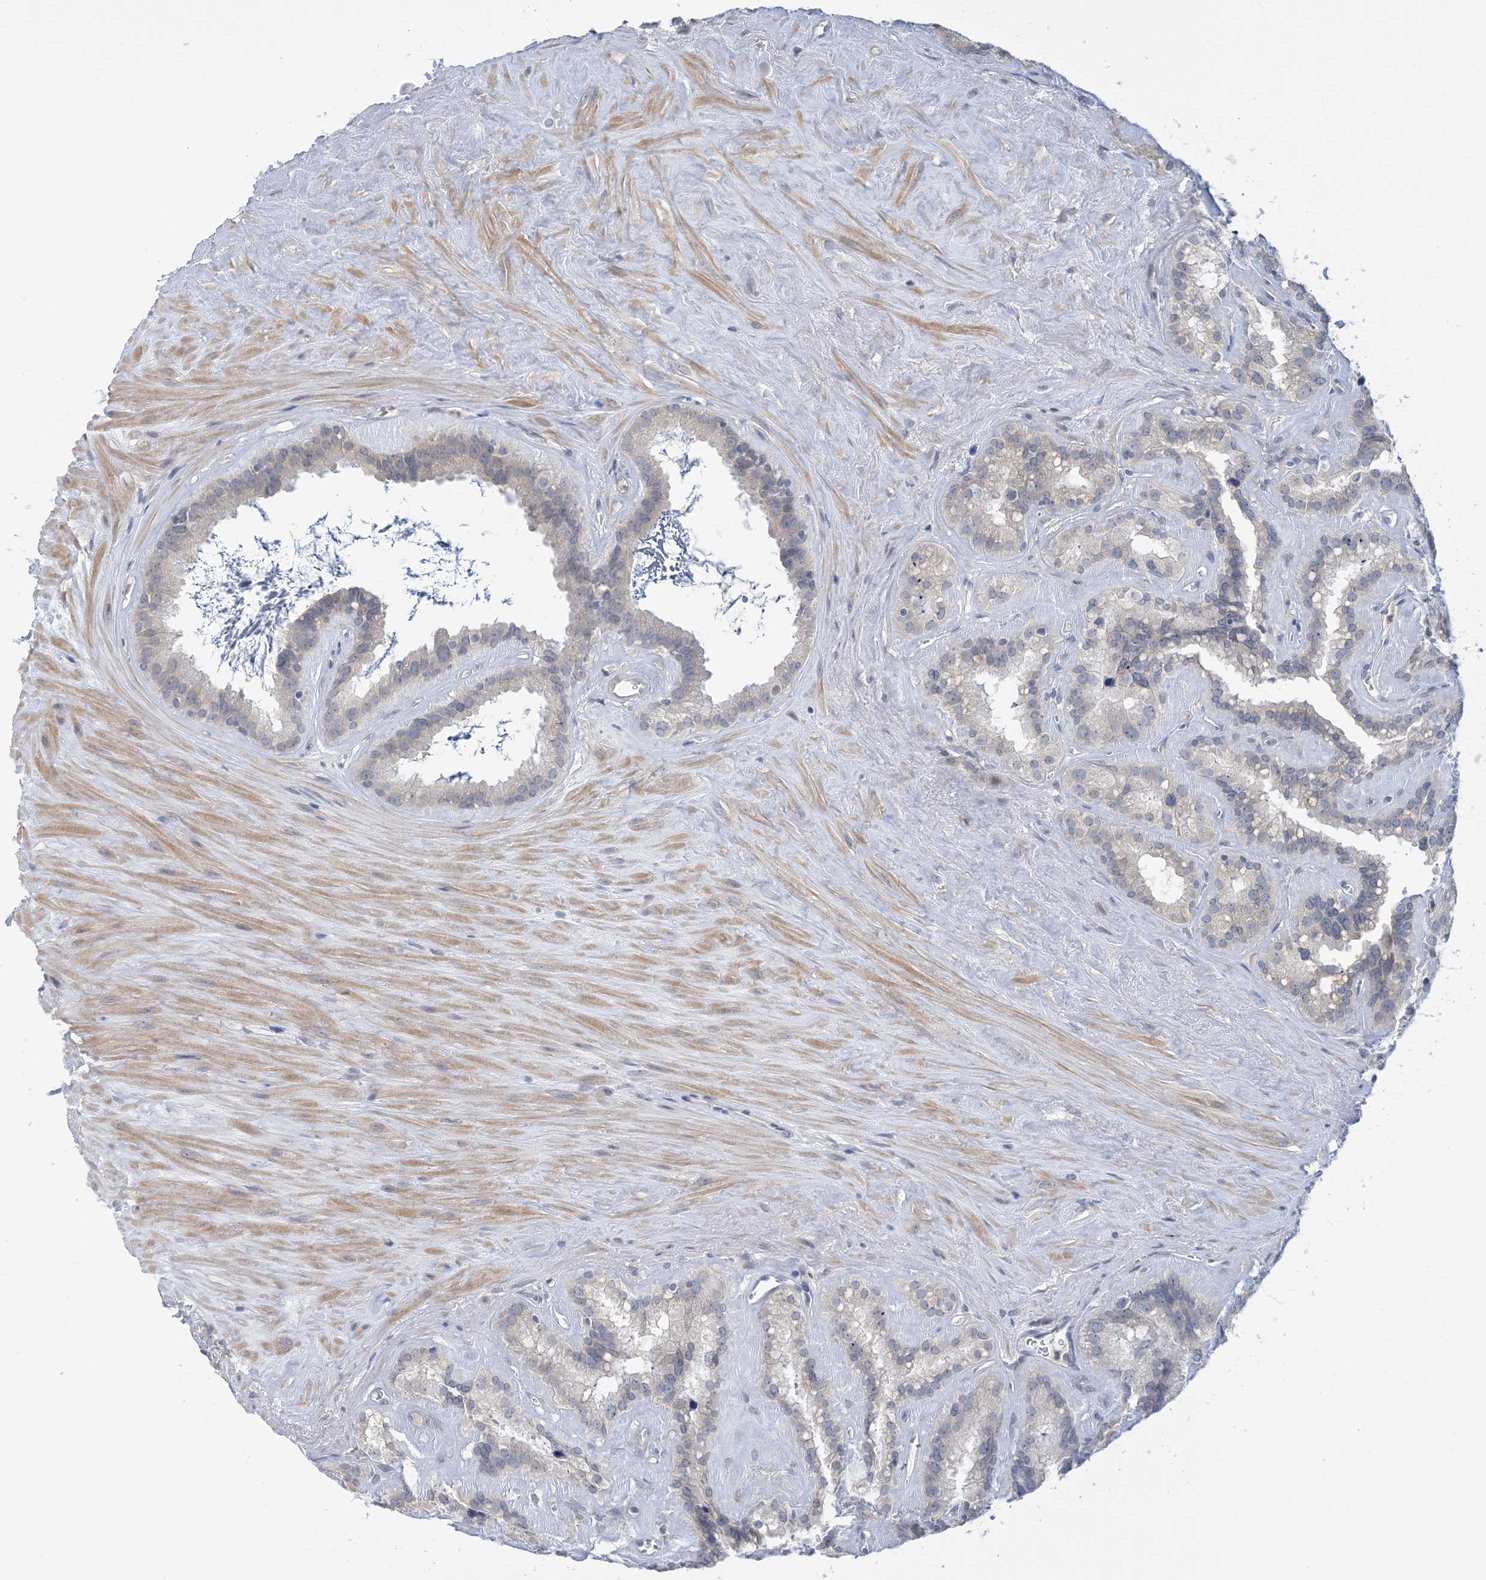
{"staining": {"intensity": "negative", "quantity": "none", "location": "none"}, "tissue": "seminal vesicle", "cell_type": "Glandular cells", "image_type": "normal", "snomed": [{"axis": "morphology", "description": "Normal tissue, NOS"}, {"axis": "topography", "description": "Prostate"}, {"axis": "topography", "description": "Seminal veicle"}], "caption": "Seminal vesicle stained for a protein using immunohistochemistry (IHC) demonstrates no staining glandular cells.", "gene": "TTYH1", "patient": {"sex": "male", "age": 59}}